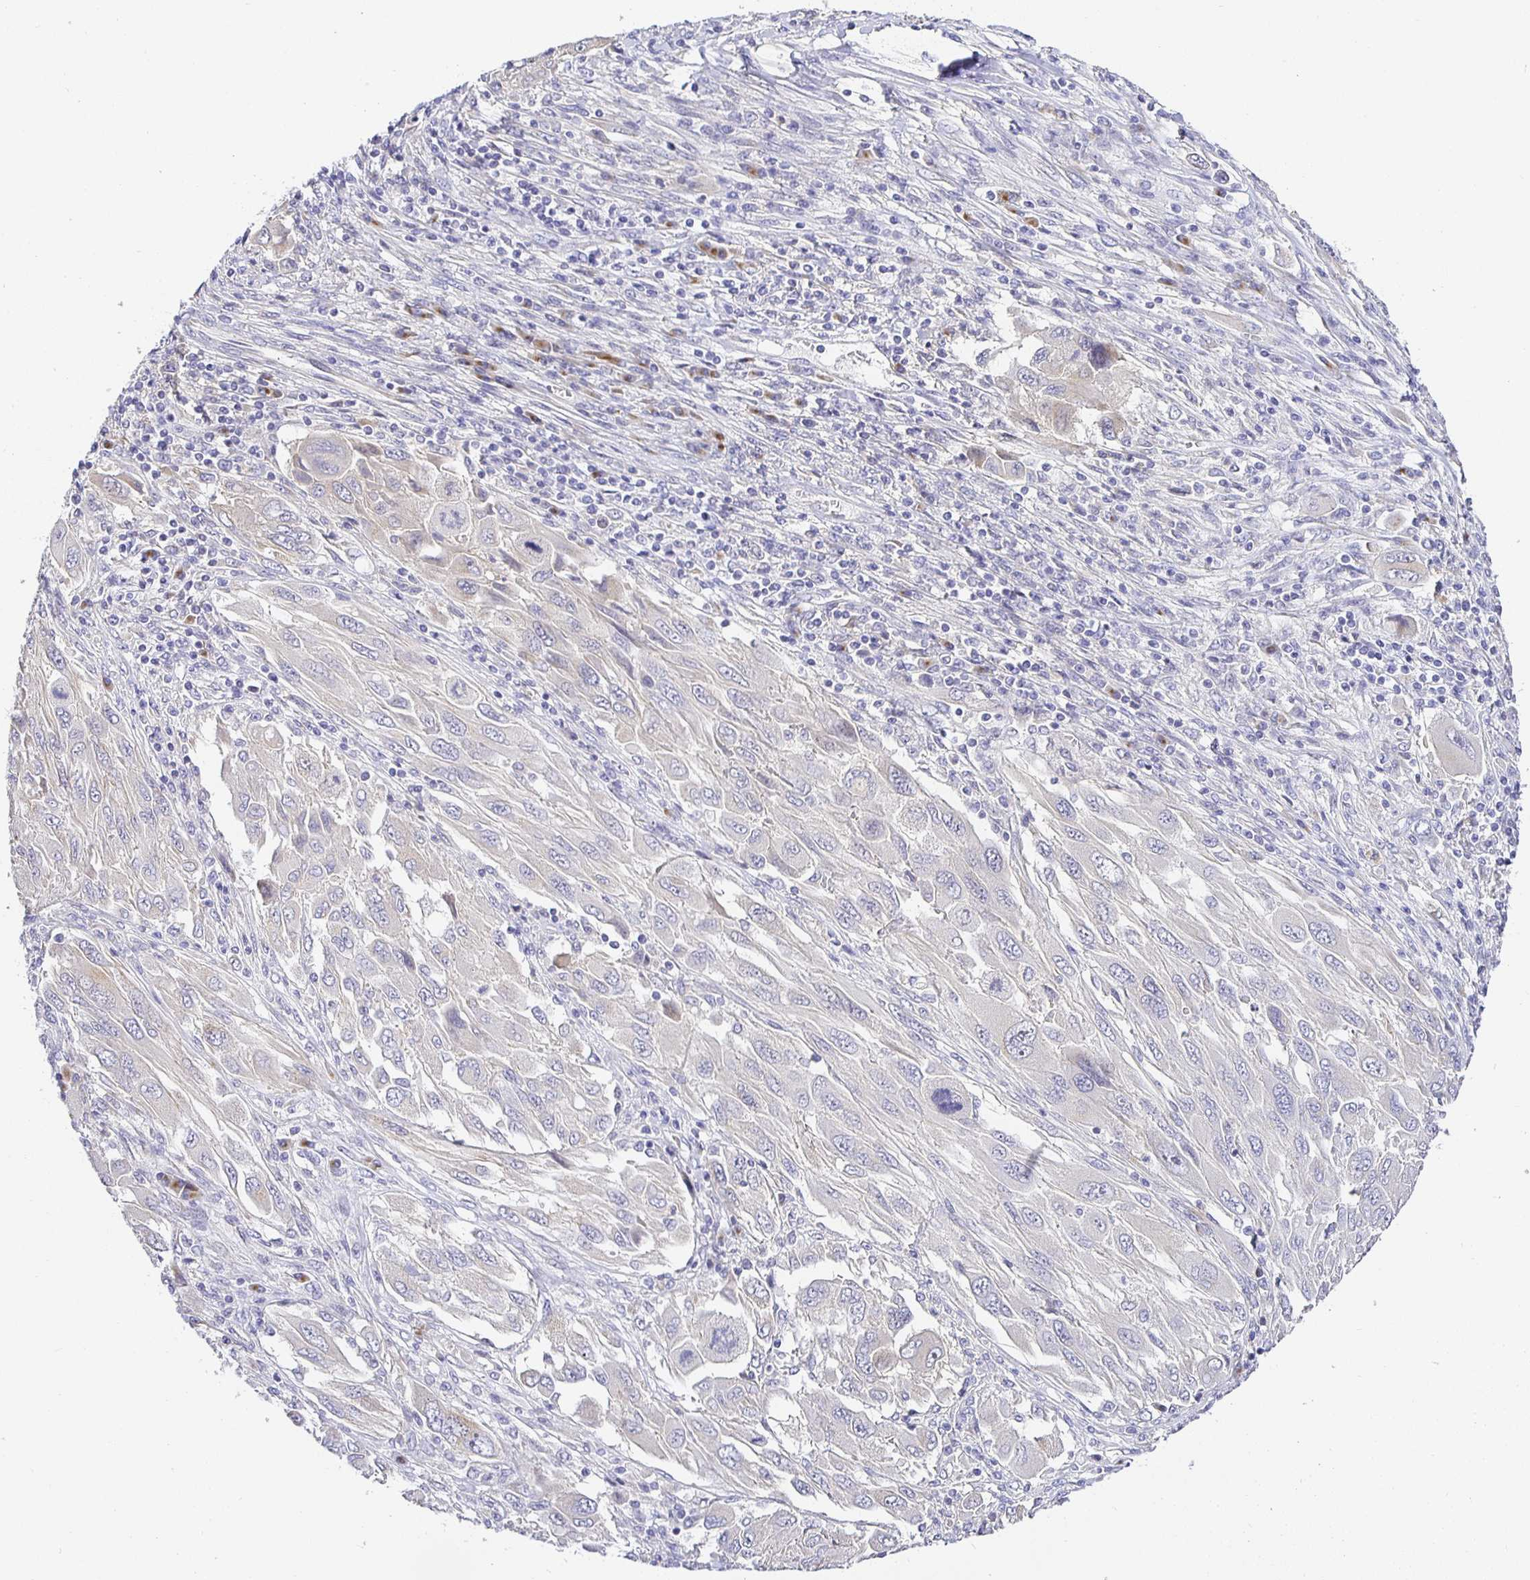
{"staining": {"intensity": "negative", "quantity": "none", "location": "none"}, "tissue": "melanoma", "cell_type": "Tumor cells", "image_type": "cancer", "snomed": [{"axis": "morphology", "description": "Malignant melanoma, NOS"}, {"axis": "topography", "description": "Skin"}], "caption": "The micrograph reveals no significant staining in tumor cells of malignant melanoma. (DAB (3,3'-diaminobenzidine) immunohistochemistry (IHC) with hematoxylin counter stain).", "gene": "OPALIN", "patient": {"sex": "female", "age": 91}}